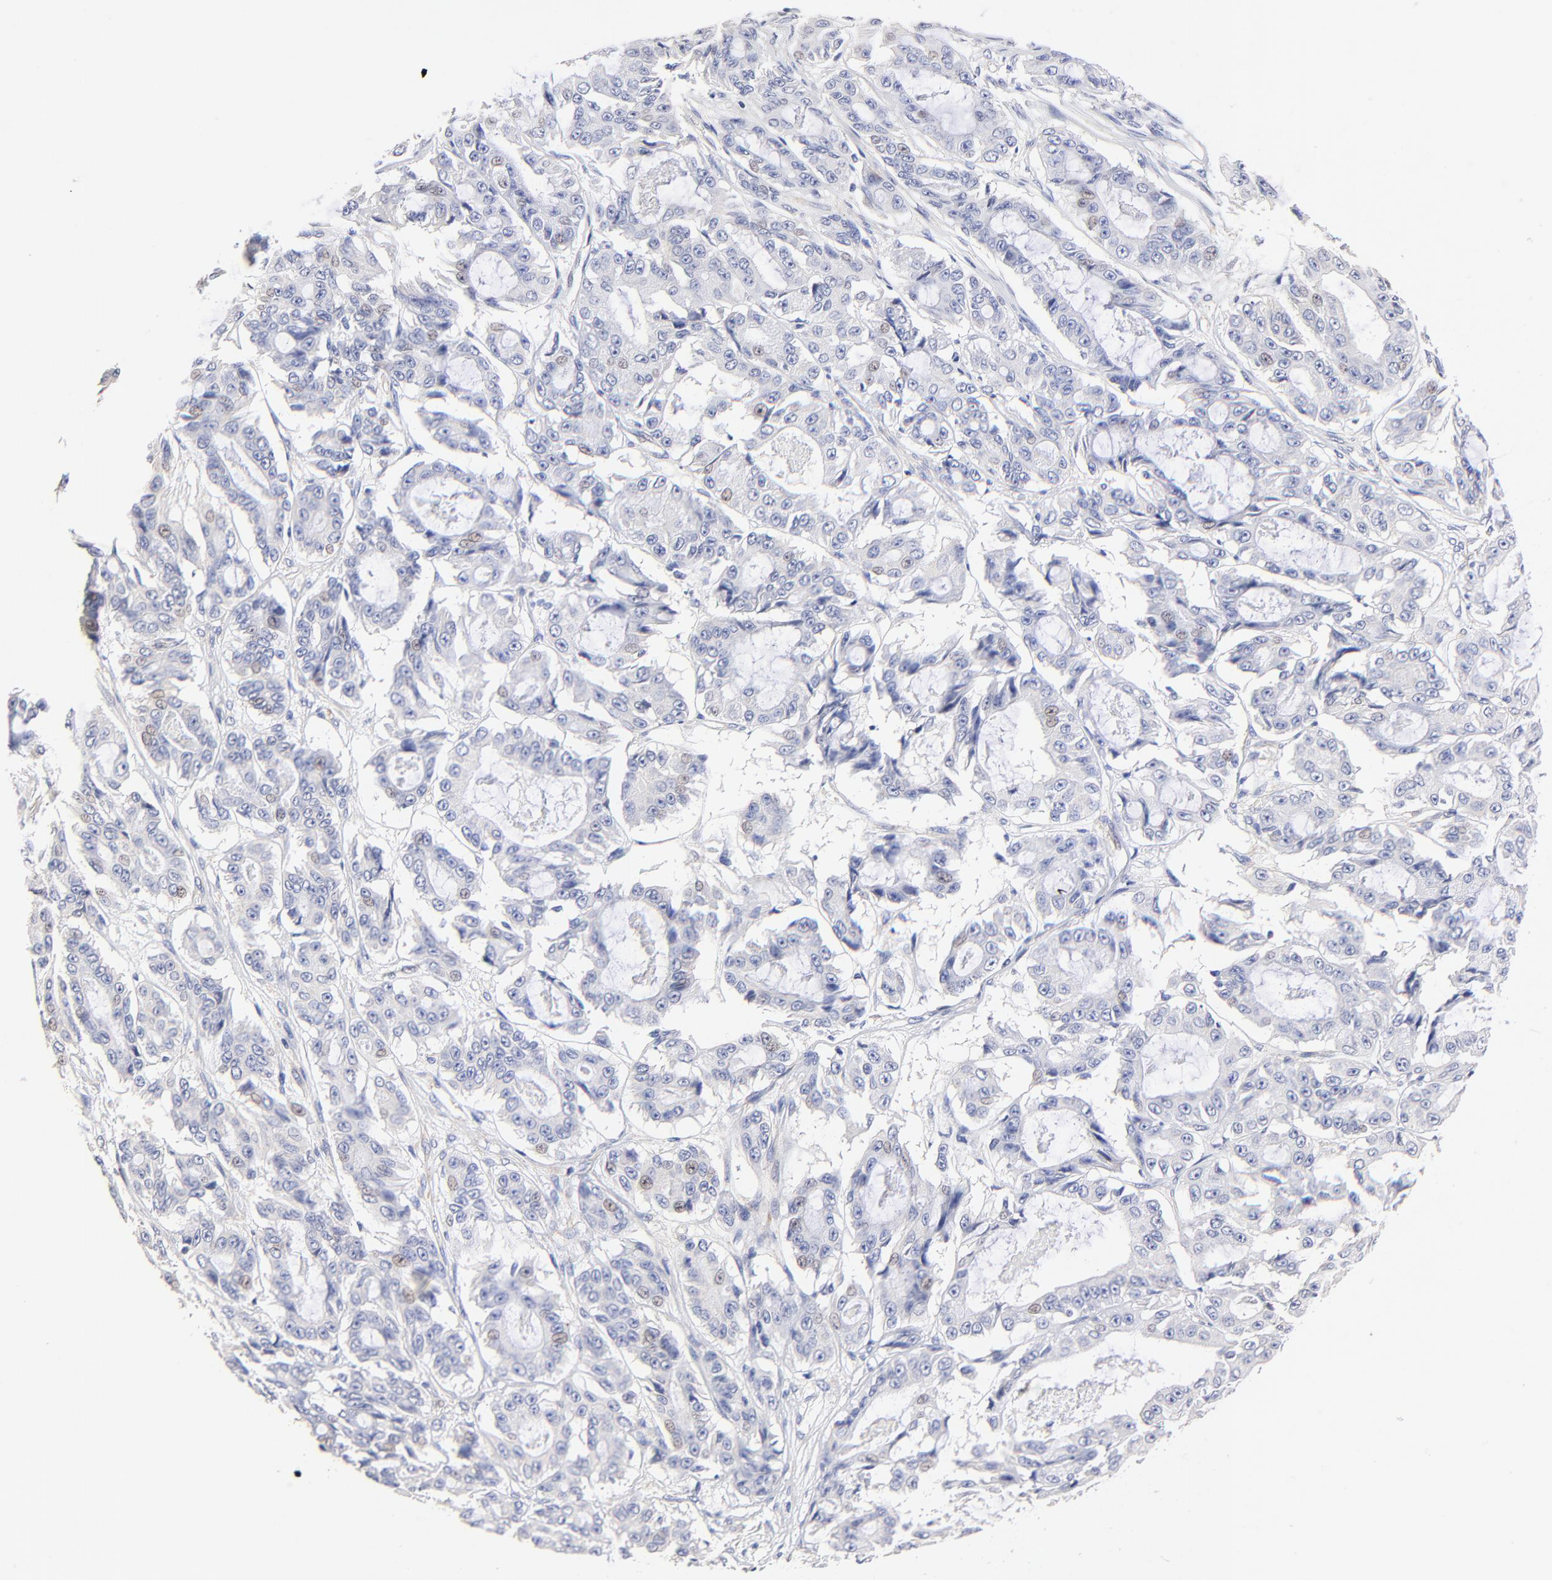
{"staining": {"intensity": "weak", "quantity": "<25%", "location": "nuclear"}, "tissue": "ovarian cancer", "cell_type": "Tumor cells", "image_type": "cancer", "snomed": [{"axis": "morphology", "description": "Carcinoma, endometroid"}, {"axis": "topography", "description": "Ovary"}], "caption": "Immunohistochemistry (IHC) micrograph of neoplastic tissue: human ovarian cancer stained with DAB (3,3'-diaminobenzidine) reveals no significant protein staining in tumor cells.", "gene": "ACTRT1", "patient": {"sex": "female", "age": 61}}